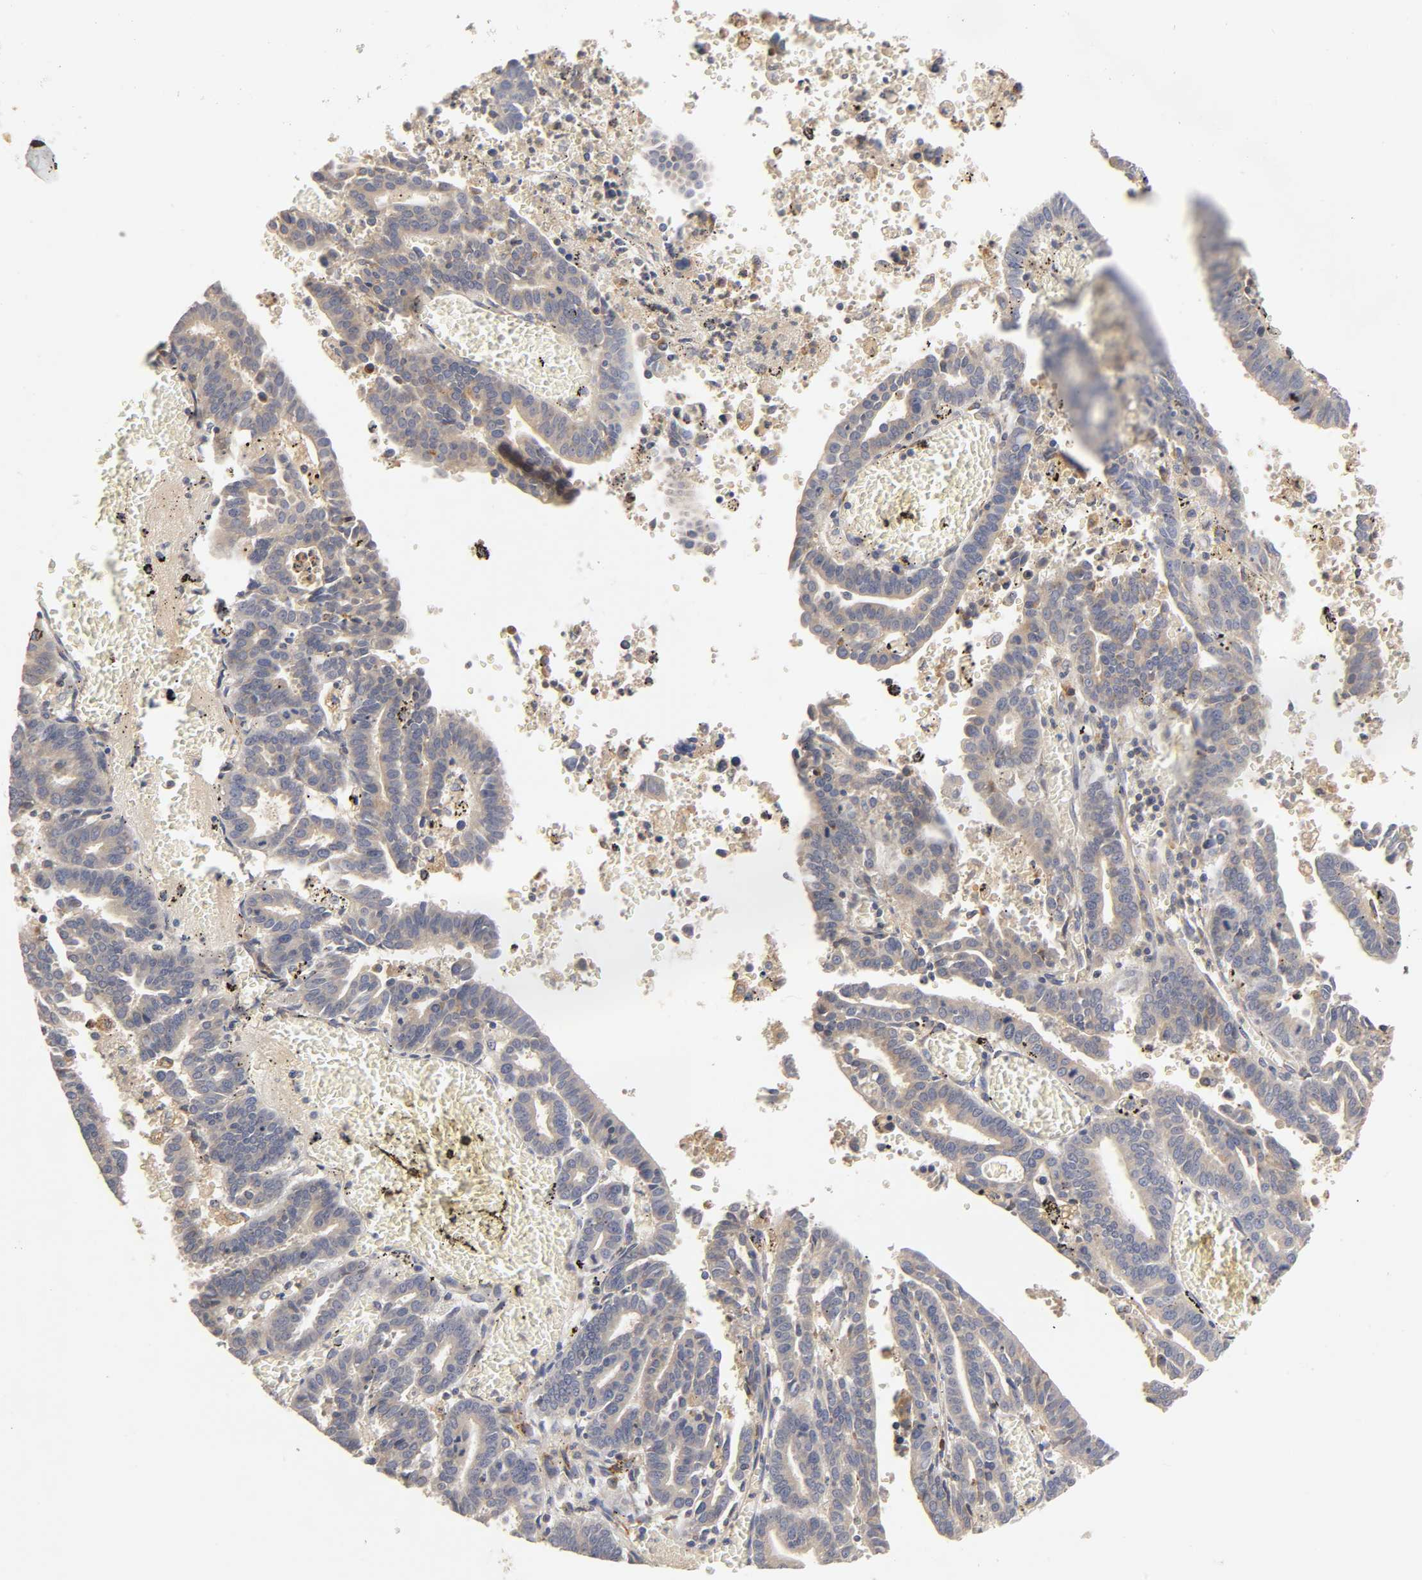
{"staining": {"intensity": "weak", "quantity": ">75%", "location": "cytoplasmic/membranous"}, "tissue": "endometrial cancer", "cell_type": "Tumor cells", "image_type": "cancer", "snomed": [{"axis": "morphology", "description": "Adenocarcinoma, NOS"}, {"axis": "topography", "description": "Uterus"}], "caption": "DAB (3,3'-diaminobenzidine) immunohistochemical staining of endometrial cancer exhibits weak cytoplasmic/membranous protein expression in about >75% of tumor cells.", "gene": "RHOA", "patient": {"sex": "female", "age": 83}}